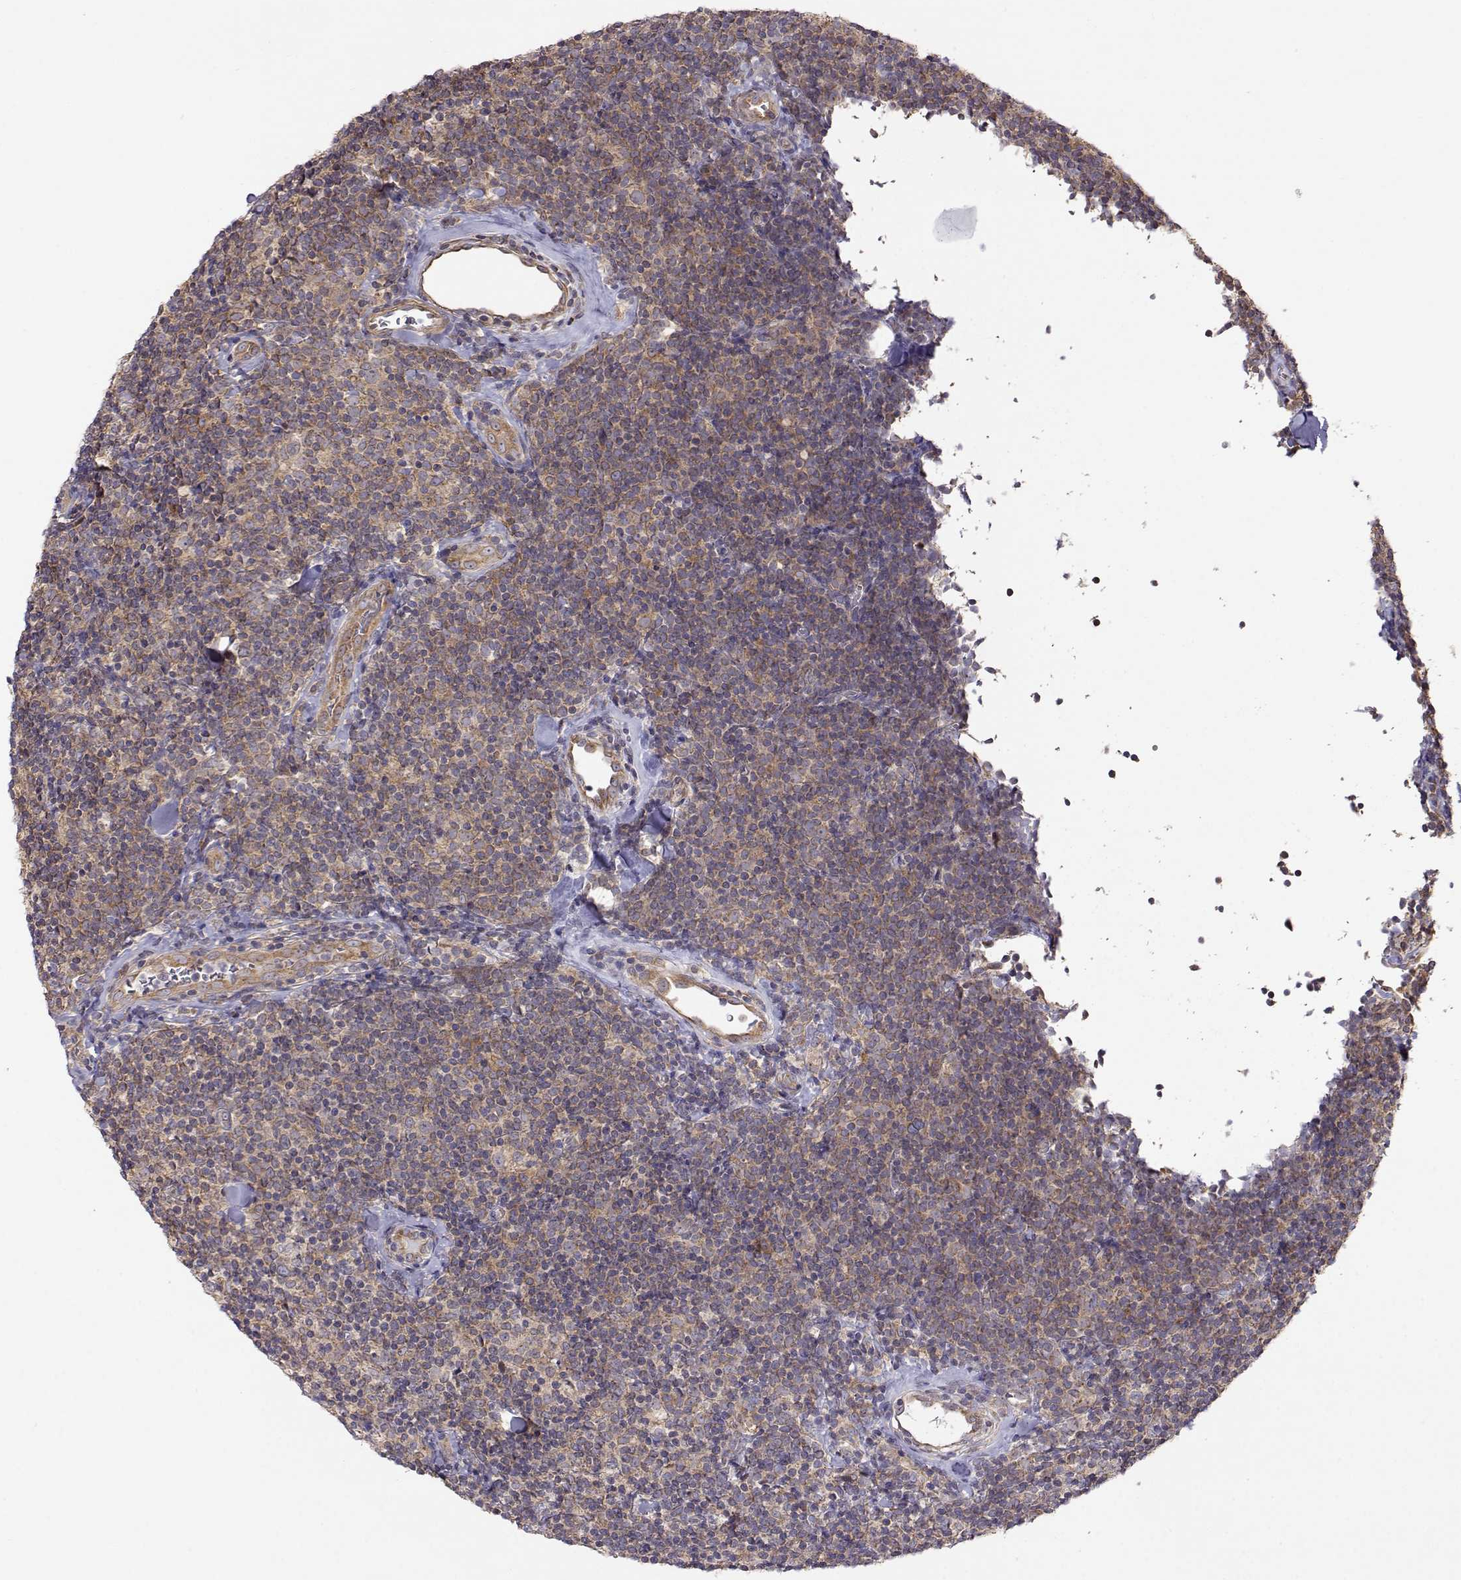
{"staining": {"intensity": "weak", "quantity": ">75%", "location": "cytoplasmic/membranous"}, "tissue": "lymphoma", "cell_type": "Tumor cells", "image_type": "cancer", "snomed": [{"axis": "morphology", "description": "Malignant lymphoma, non-Hodgkin's type, Low grade"}, {"axis": "topography", "description": "Lymph node"}], "caption": "Immunohistochemistry (DAB (3,3'-diaminobenzidine)) staining of human lymphoma exhibits weak cytoplasmic/membranous protein positivity in about >75% of tumor cells.", "gene": "PAIP1", "patient": {"sex": "female", "age": 56}}